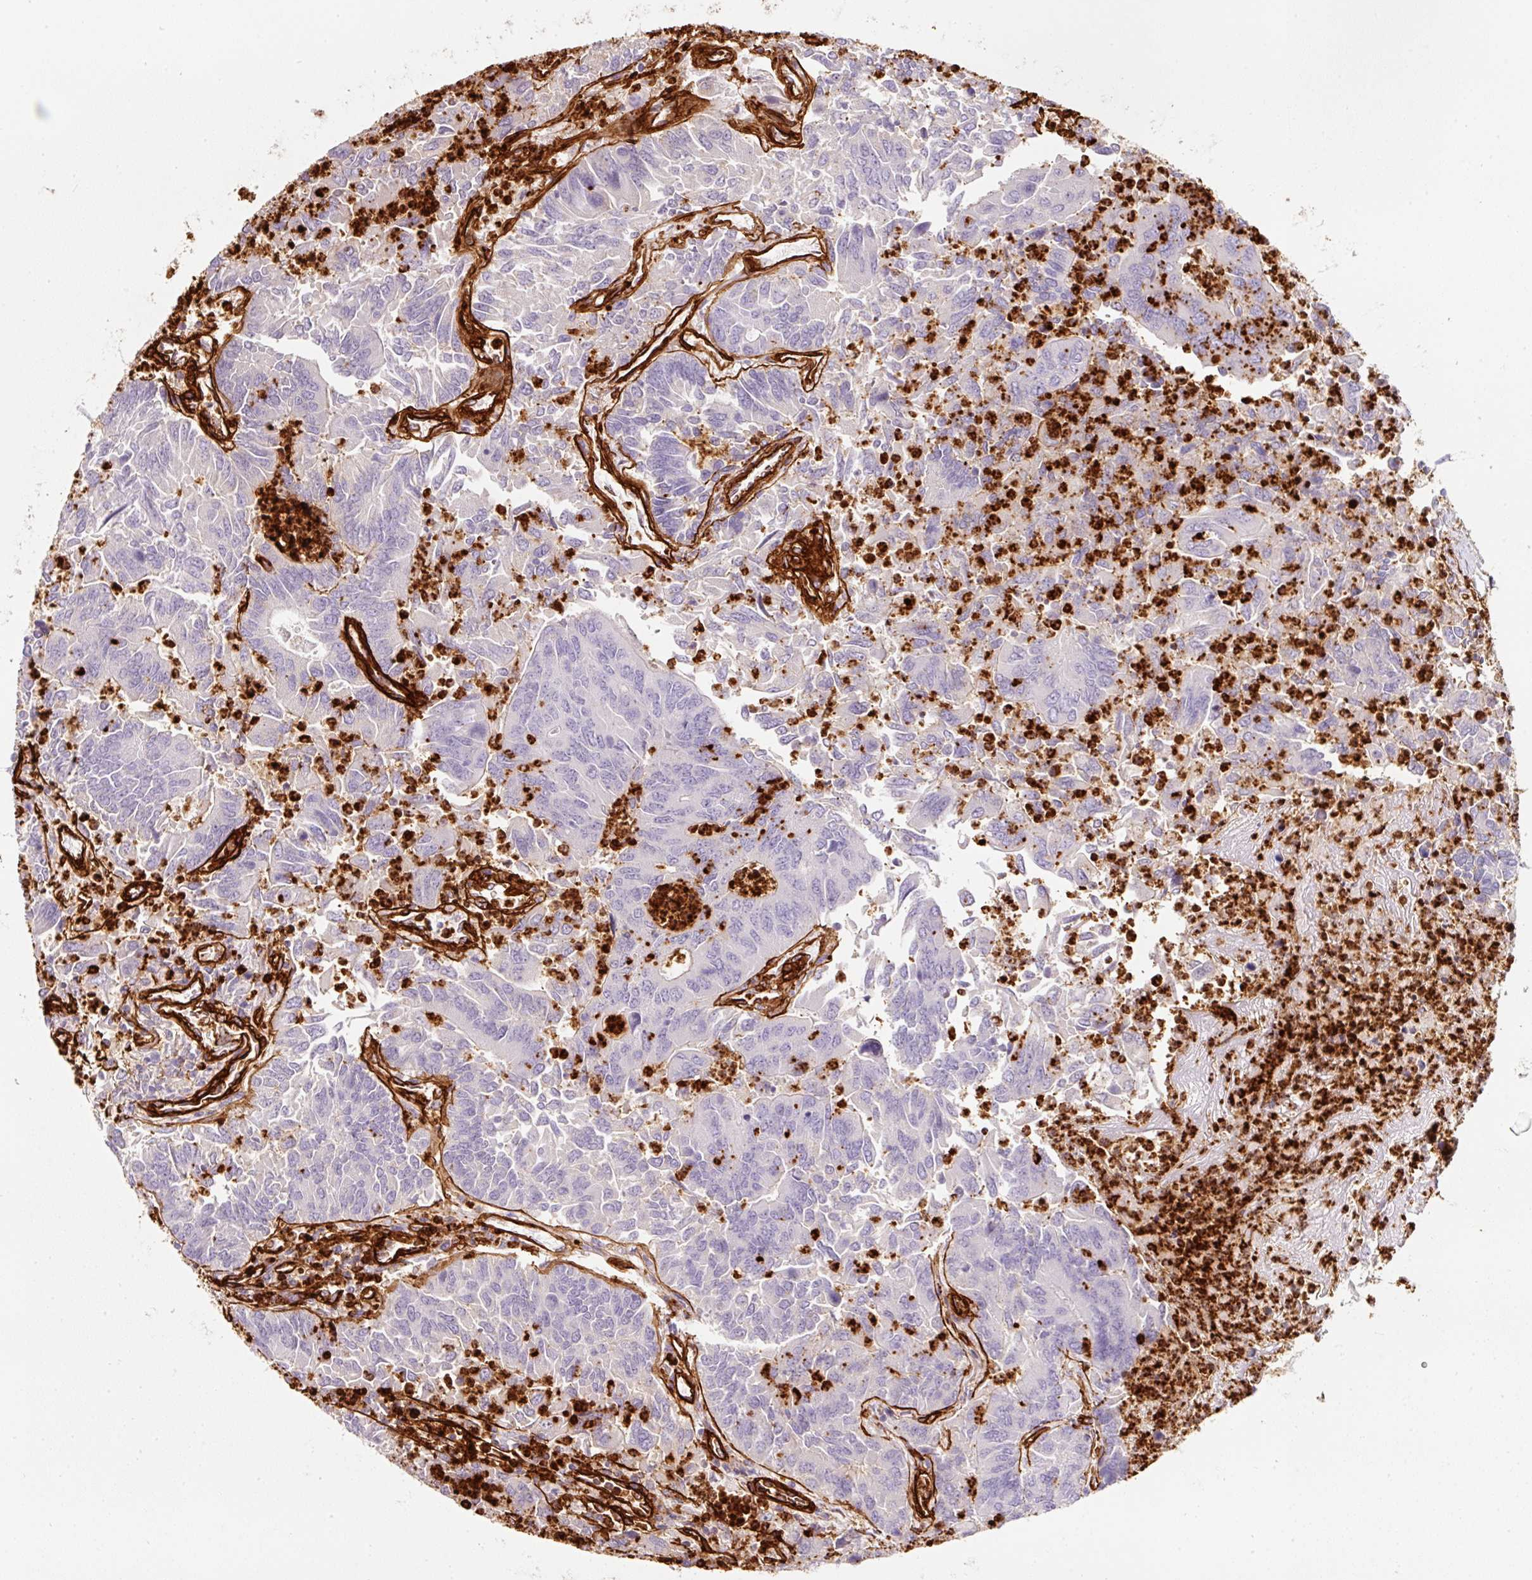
{"staining": {"intensity": "moderate", "quantity": "<25%", "location": "cytoplasmic/membranous"}, "tissue": "colorectal cancer", "cell_type": "Tumor cells", "image_type": "cancer", "snomed": [{"axis": "morphology", "description": "Adenocarcinoma, NOS"}, {"axis": "topography", "description": "Colon"}], "caption": "Protein expression analysis of human colorectal cancer (adenocarcinoma) reveals moderate cytoplasmic/membranous staining in about <25% of tumor cells.", "gene": "LOXL4", "patient": {"sex": "female", "age": 67}}